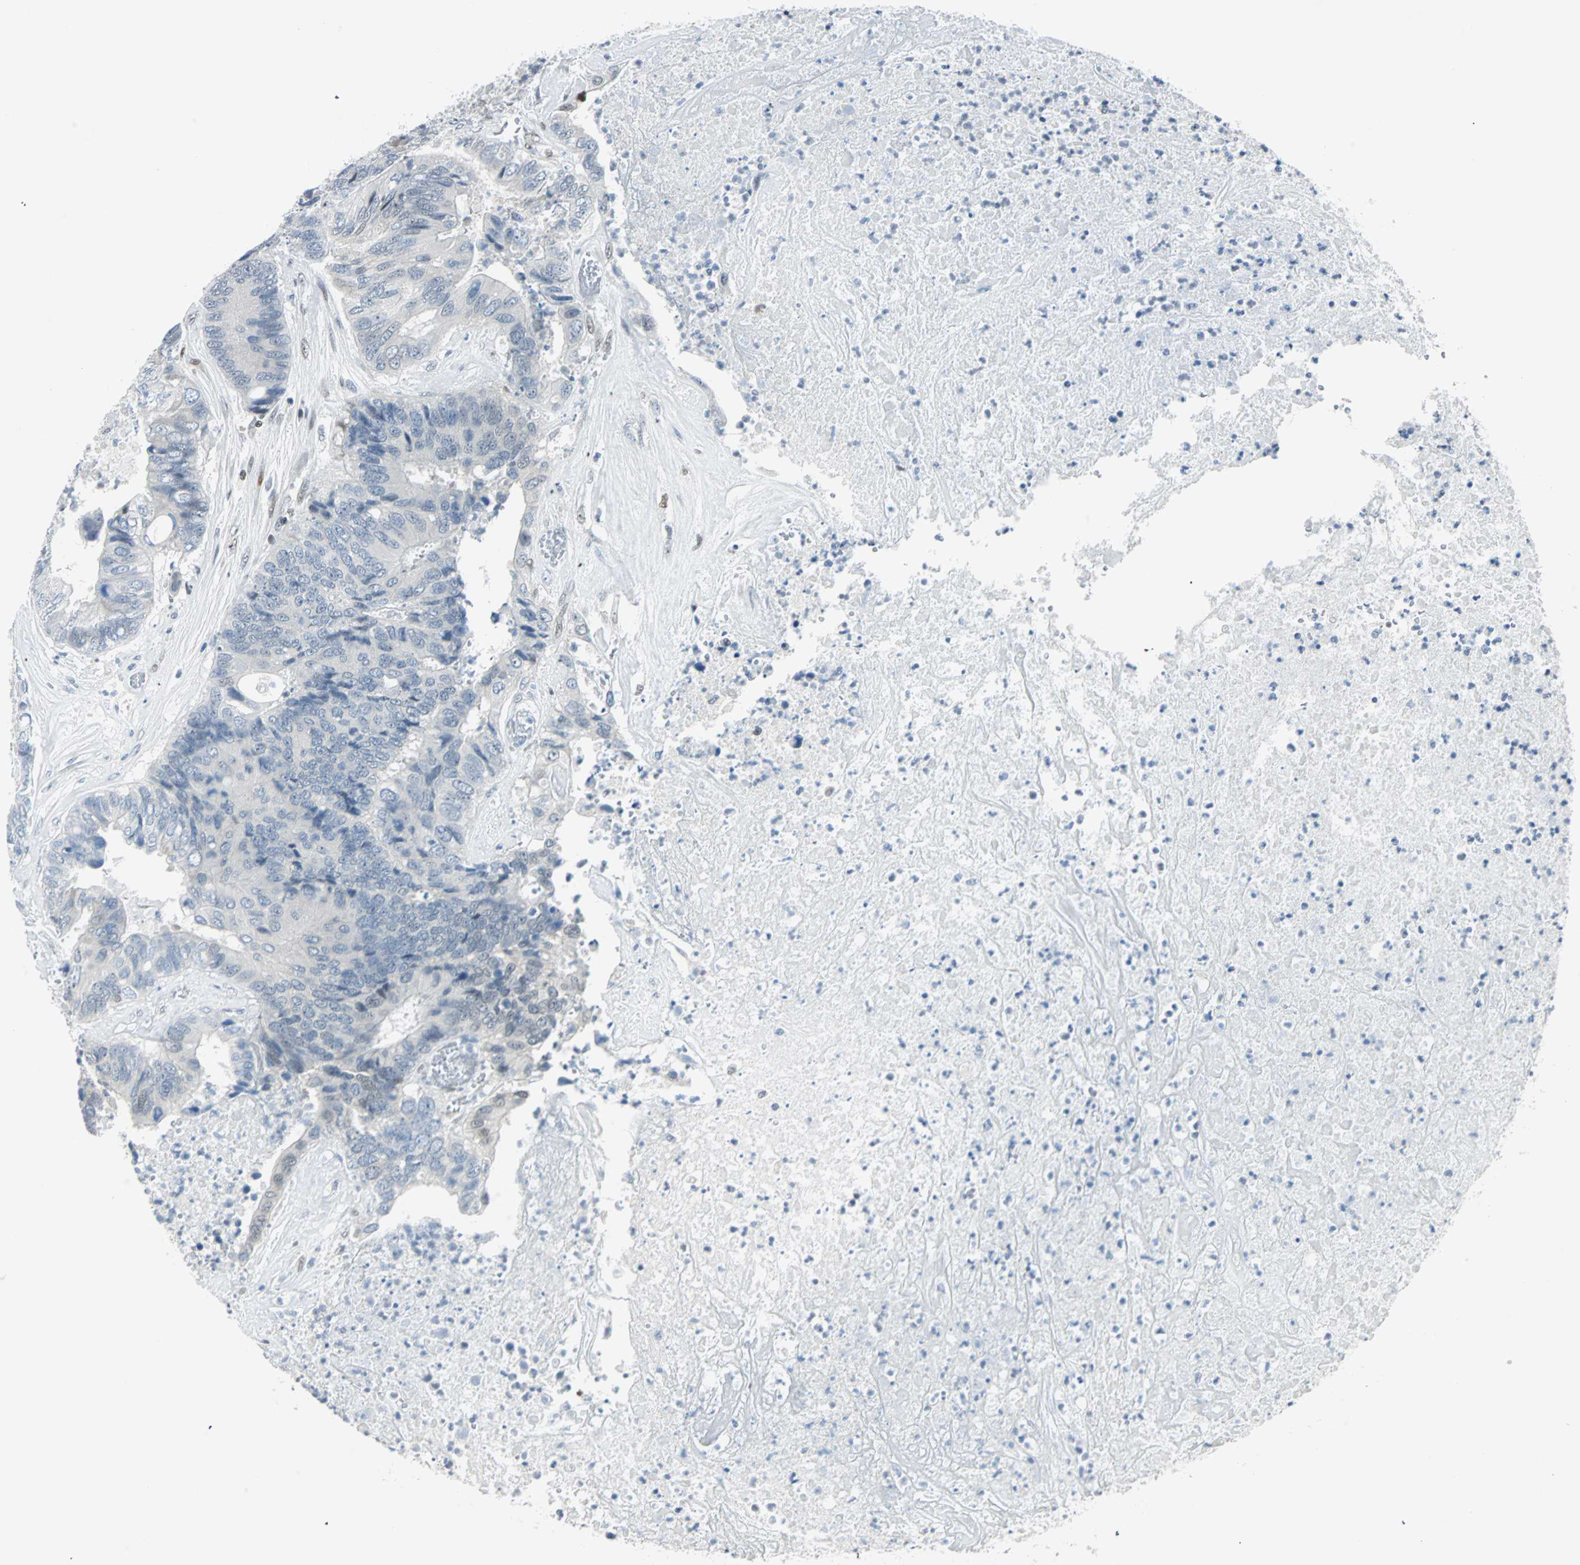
{"staining": {"intensity": "negative", "quantity": "none", "location": "none"}, "tissue": "colorectal cancer", "cell_type": "Tumor cells", "image_type": "cancer", "snomed": [{"axis": "morphology", "description": "Adenocarcinoma, NOS"}, {"axis": "topography", "description": "Rectum"}], "caption": "Colorectal adenocarcinoma was stained to show a protein in brown. There is no significant staining in tumor cells.", "gene": "MSX2", "patient": {"sex": "male", "age": 55}}